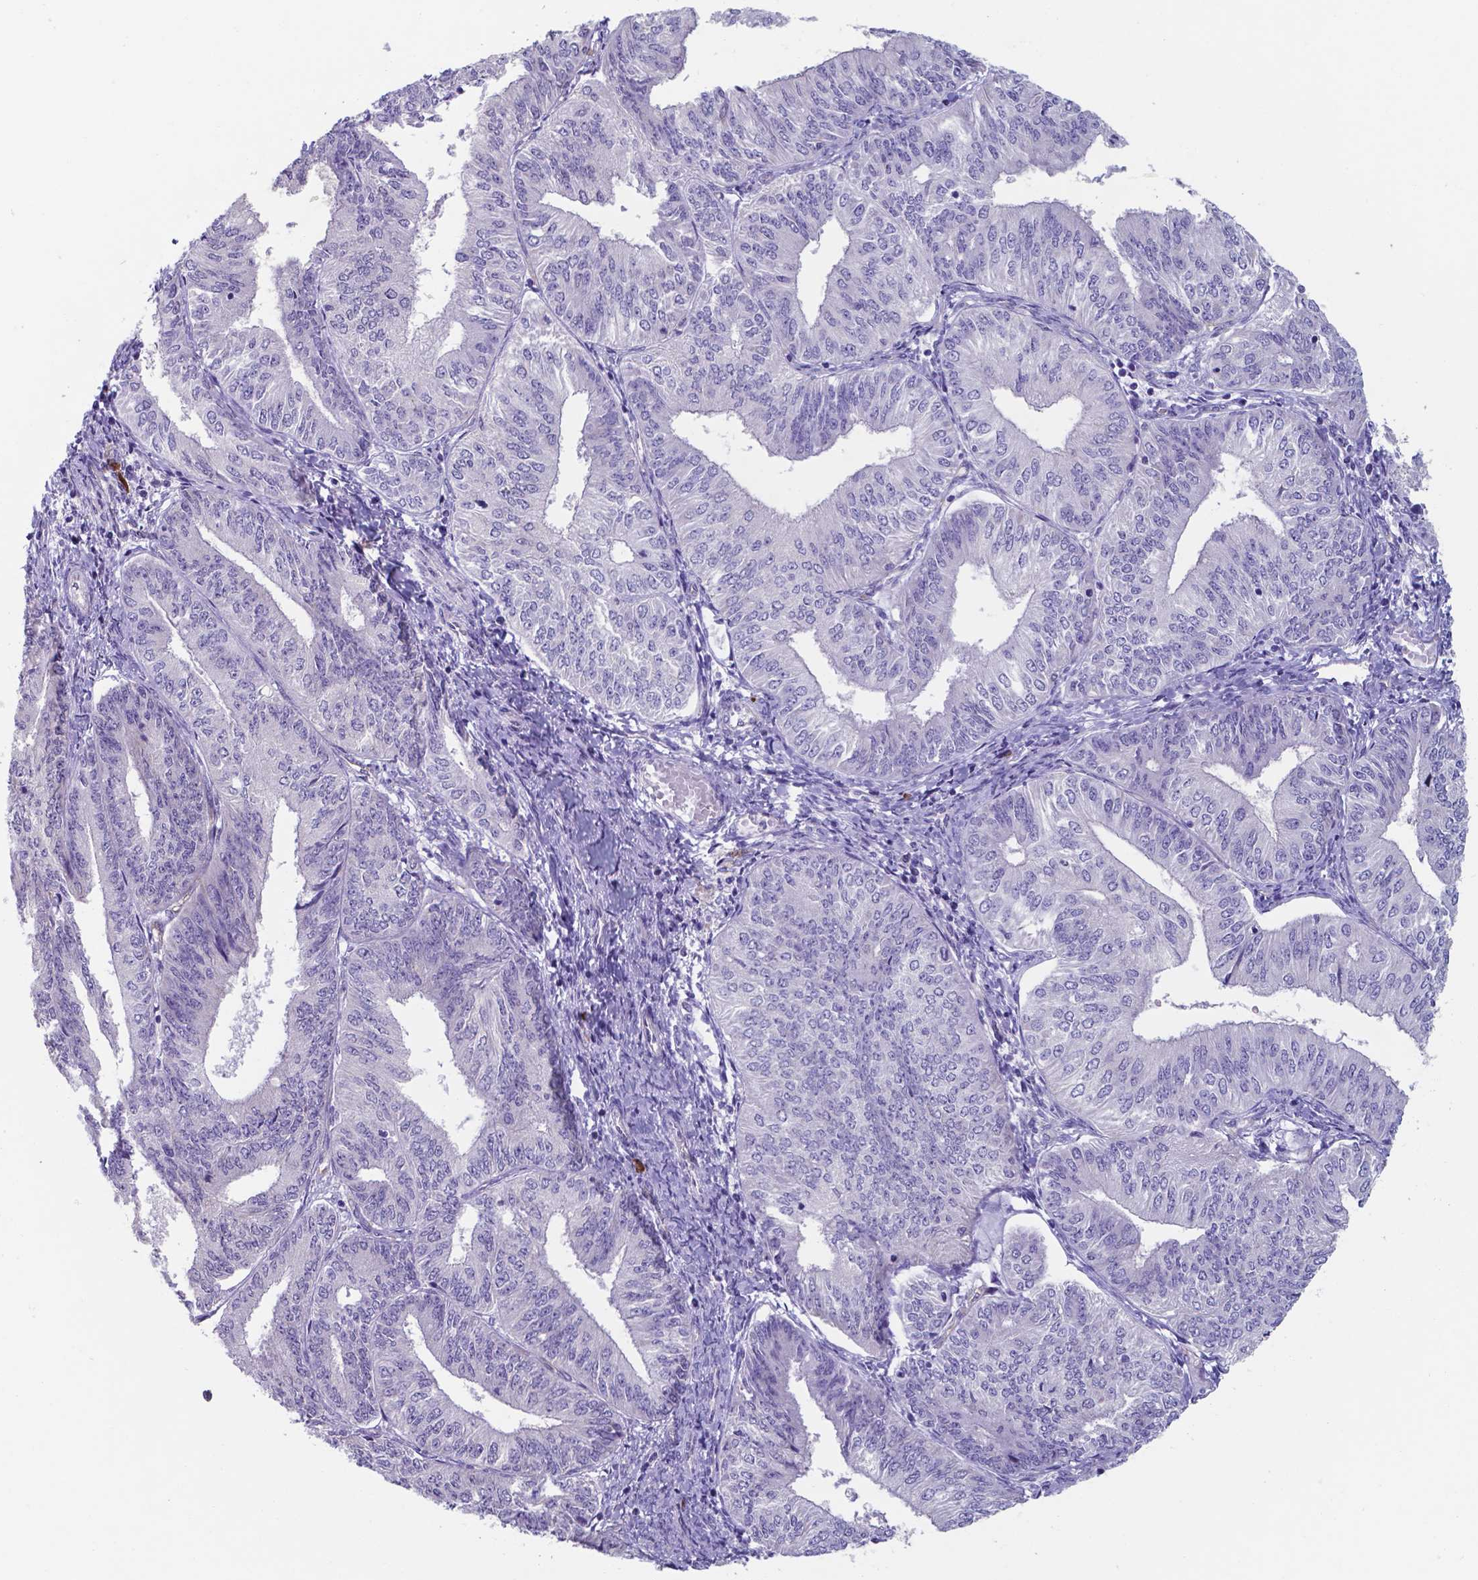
{"staining": {"intensity": "negative", "quantity": "none", "location": "none"}, "tissue": "endometrial cancer", "cell_type": "Tumor cells", "image_type": "cancer", "snomed": [{"axis": "morphology", "description": "Adenocarcinoma, NOS"}, {"axis": "topography", "description": "Endometrium"}], "caption": "Endometrial cancer (adenocarcinoma) stained for a protein using IHC demonstrates no staining tumor cells.", "gene": "UBE2J1", "patient": {"sex": "female", "age": 58}}